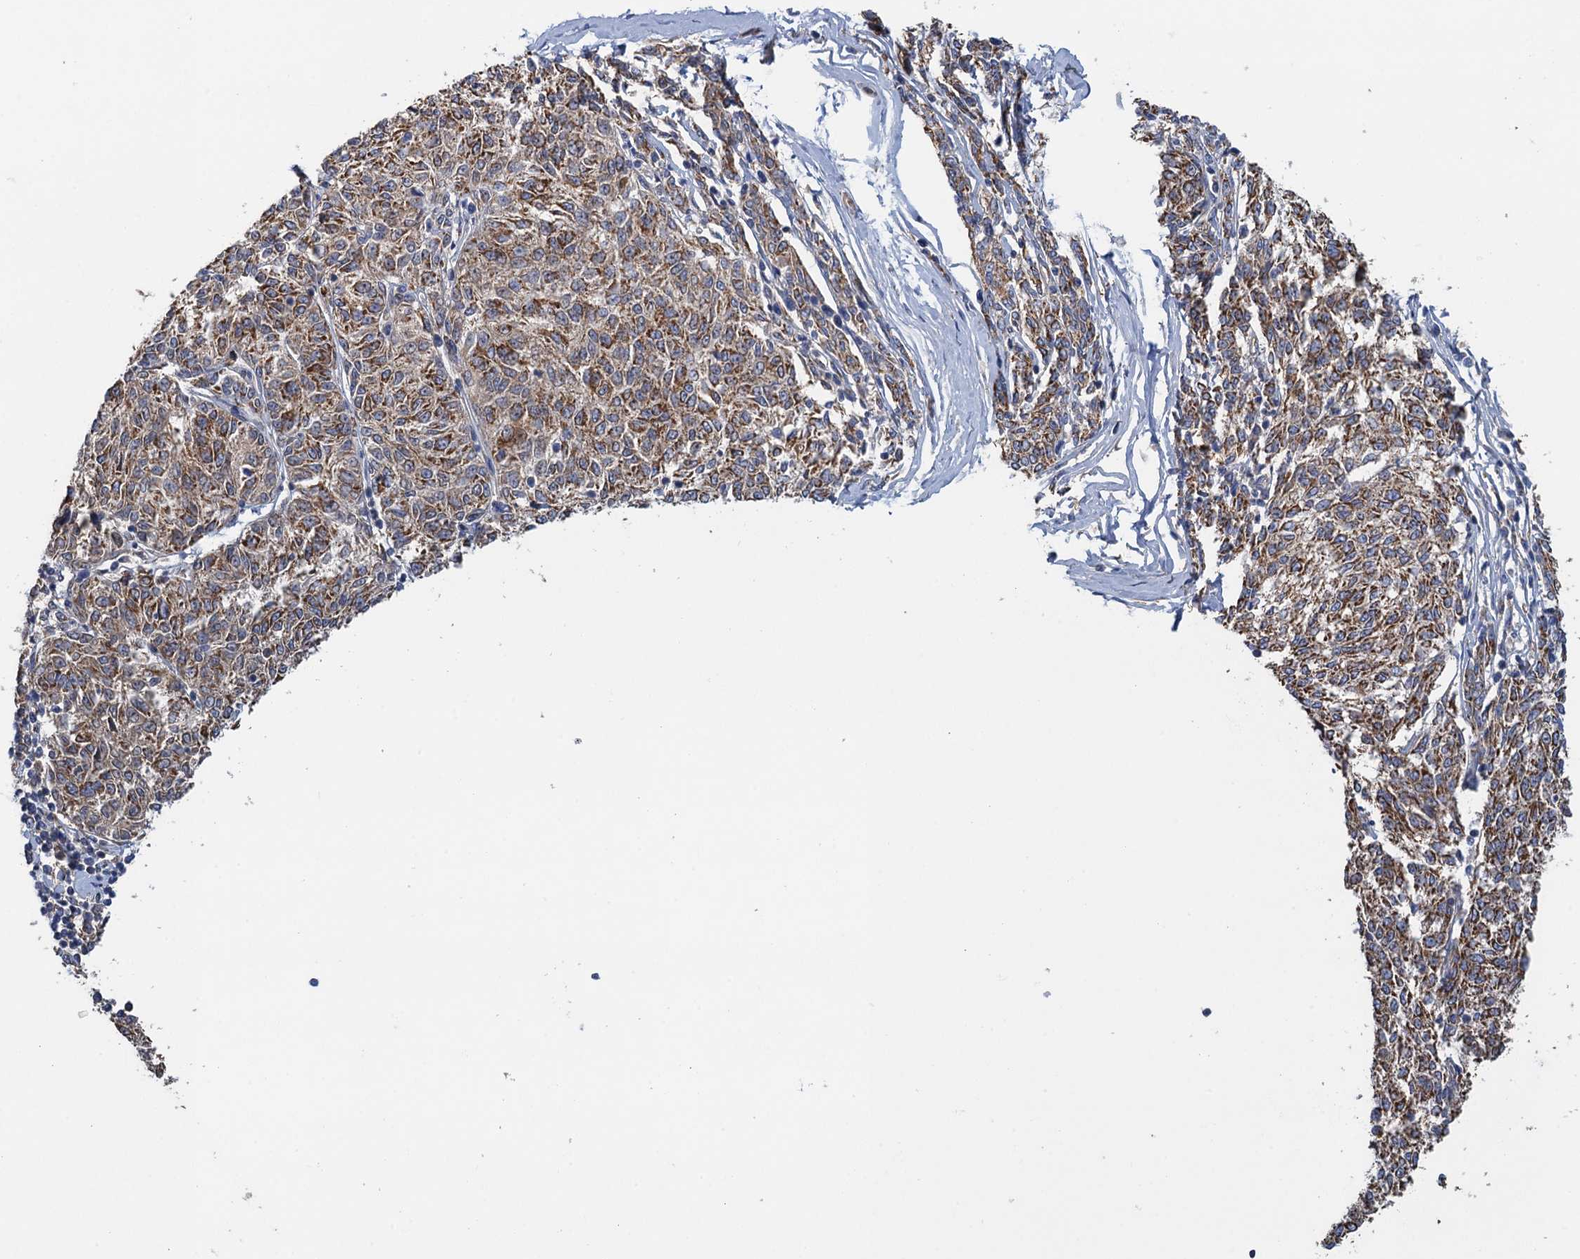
{"staining": {"intensity": "moderate", "quantity": "25%-75%", "location": "cytoplasmic/membranous"}, "tissue": "melanoma", "cell_type": "Tumor cells", "image_type": "cancer", "snomed": [{"axis": "morphology", "description": "Malignant melanoma, NOS"}, {"axis": "topography", "description": "Skin"}], "caption": "Immunohistochemical staining of human melanoma shows medium levels of moderate cytoplasmic/membranous positivity in approximately 25%-75% of tumor cells. (brown staining indicates protein expression, while blue staining denotes nuclei).", "gene": "GCSH", "patient": {"sex": "female", "age": 72}}